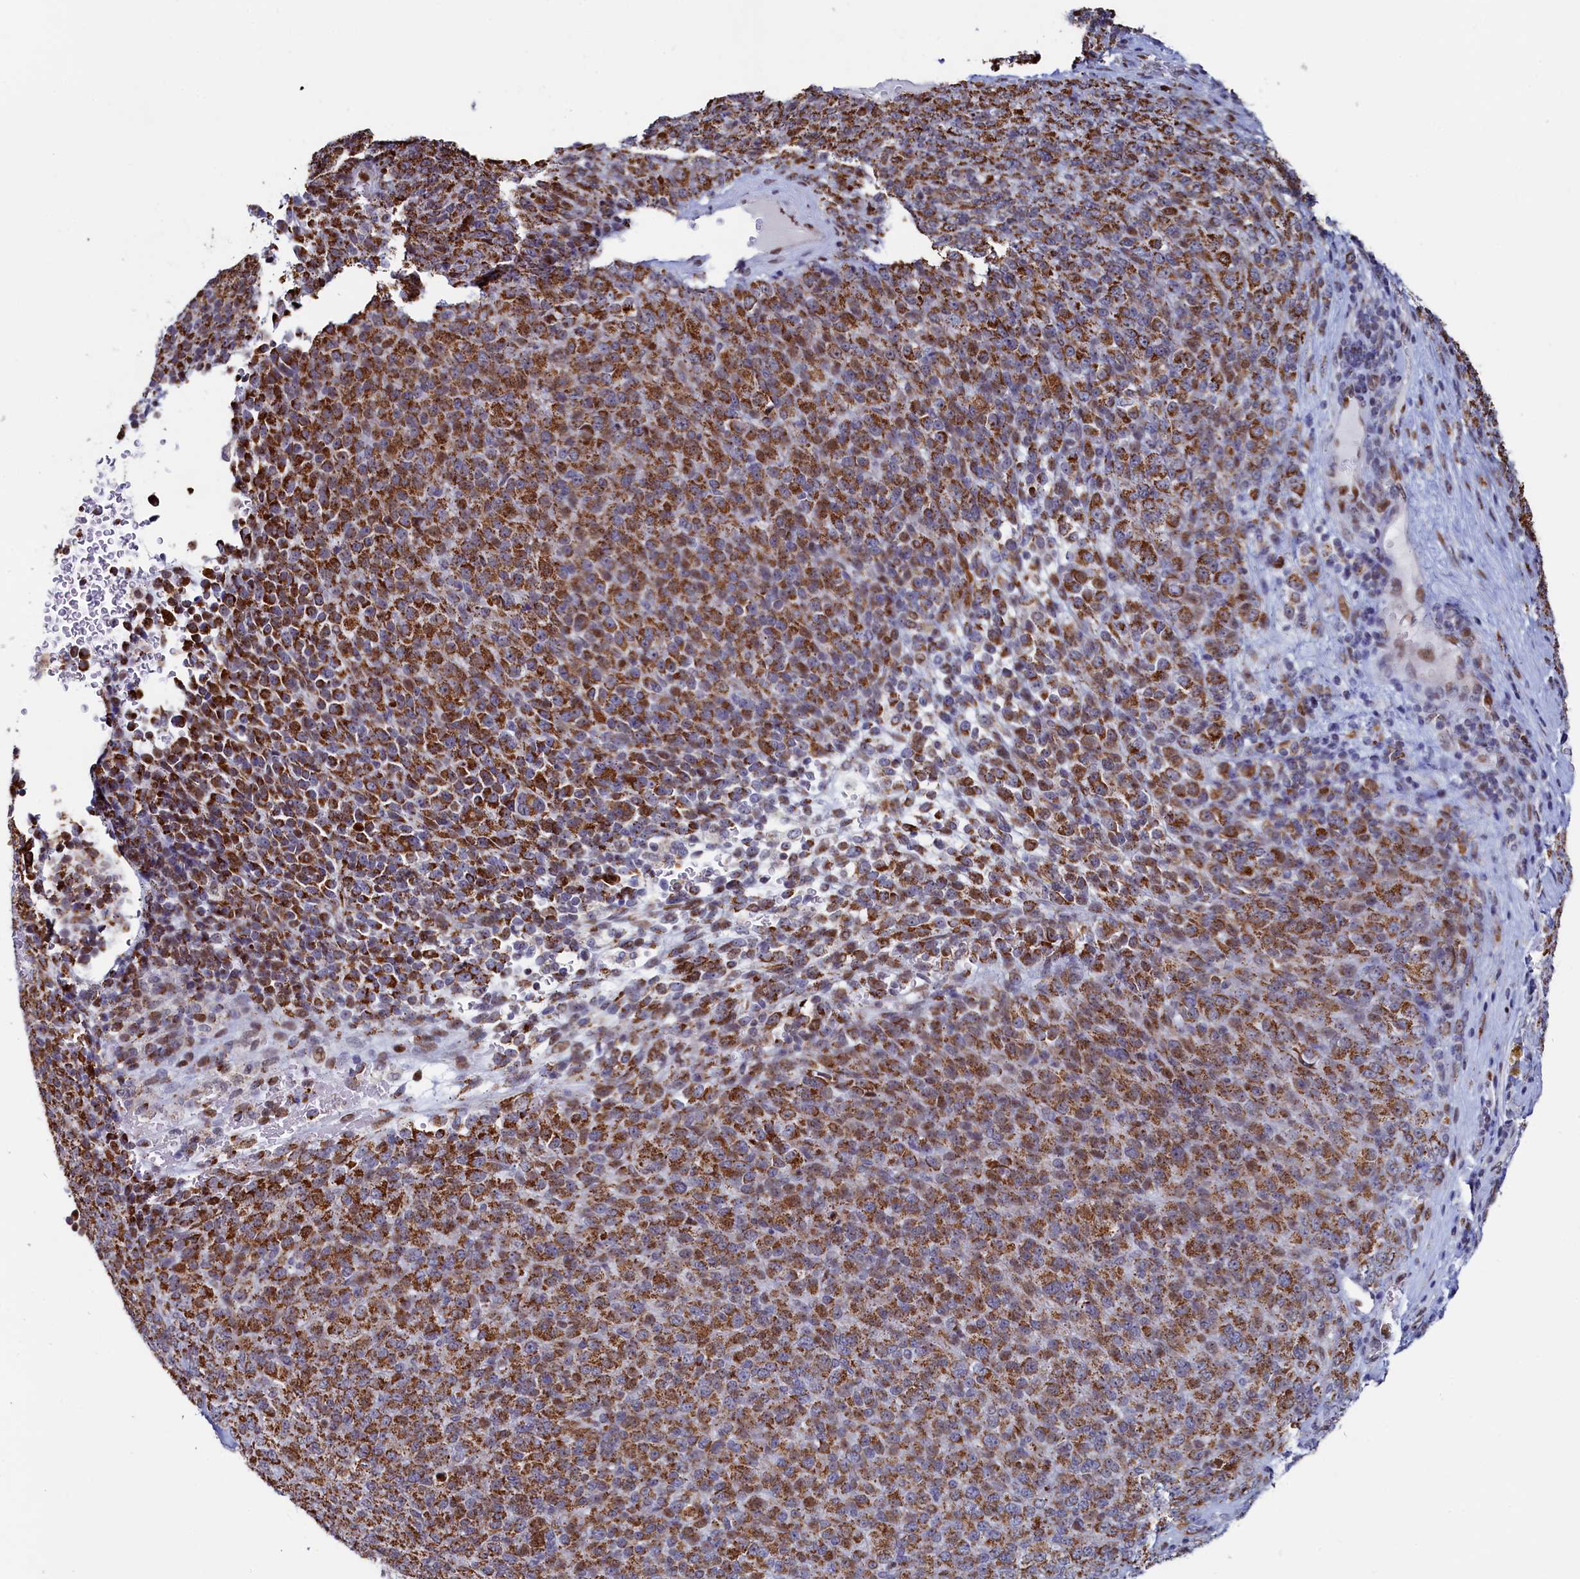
{"staining": {"intensity": "strong", "quantity": ">75%", "location": "cytoplasmic/membranous"}, "tissue": "melanoma", "cell_type": "Tumor cells", "image_type": "cancer", "snomed": [{"axis": "morphology", "description": "Malignant melanoma, Metastatic site"}, {"axis": "topography", "description": "Brain"}], "caption": "IHC staining of malignant melanoma (metastatic site), which shows high levels of strong cytoplasmic/membranous expression in about >75% of tumor cells indicating strong cytoplasmic/membranous protein positivity. The staining was performed using DAB (3,3'-diaminobenzidine) (brown) for protein detection and nuclei were counterstained in hematoxylin (blue).", "gene": "HDGFL3", "patient": {"sex": "female", "age": 56}}